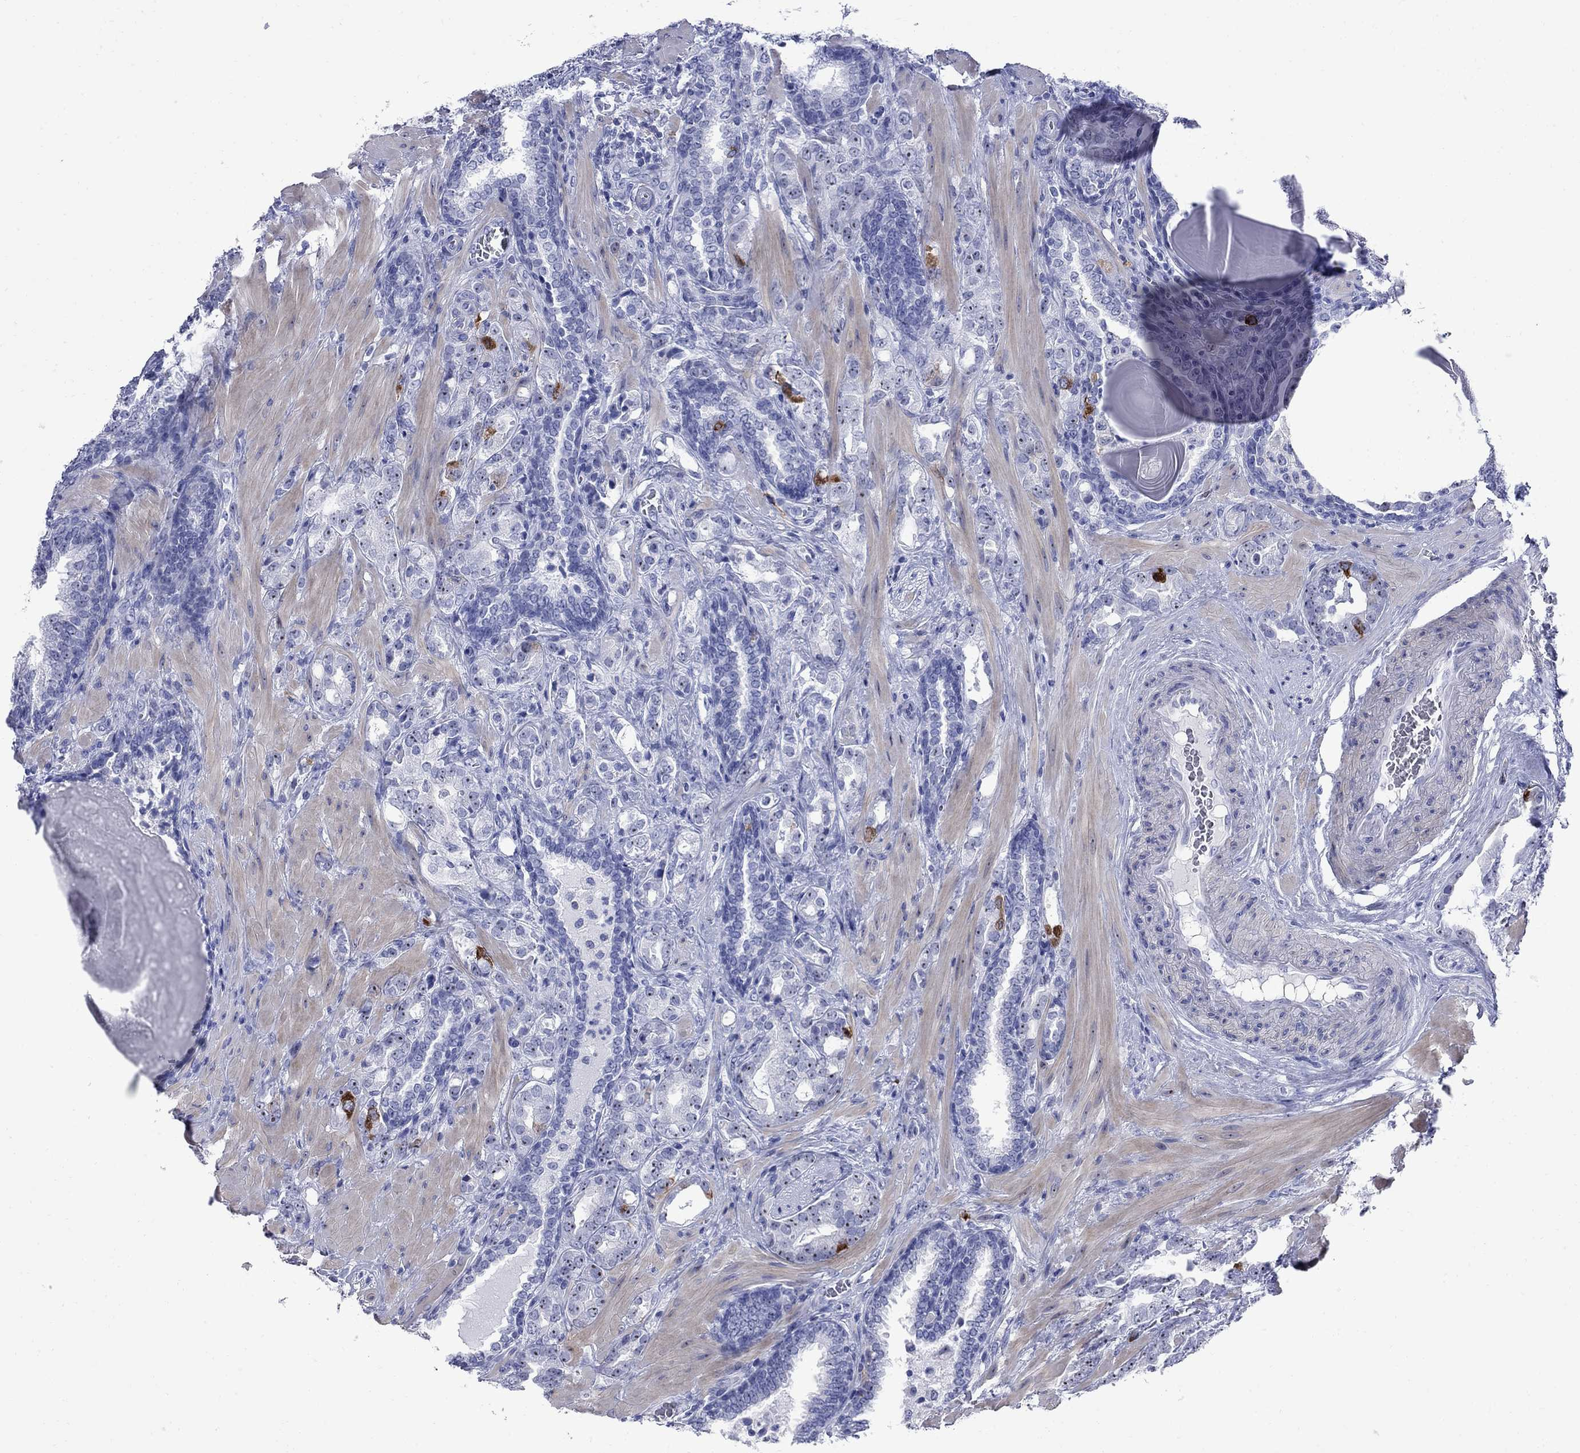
{"staining": {"intensity": "strong", "quantity": "<25%", "location": "cytoplasmic/membranous"}, "tissue": "prostate cancer", "cell_type": "Tumor cells", "image_type": "cancer", "snomed": [{"axis": "morphology", "description": "Adenocarcinoma, NOS"}, {"axis": "topography", "description": "Prostate"}], "caption": "Protein staining by immunohistochemistry reveals strong cytoplasmic/membranous staining in about <25% of tumor cells in prostate adenocarcinoma.", "gene": "TACC3", "patient": {"sex": "male", "age": 57}}